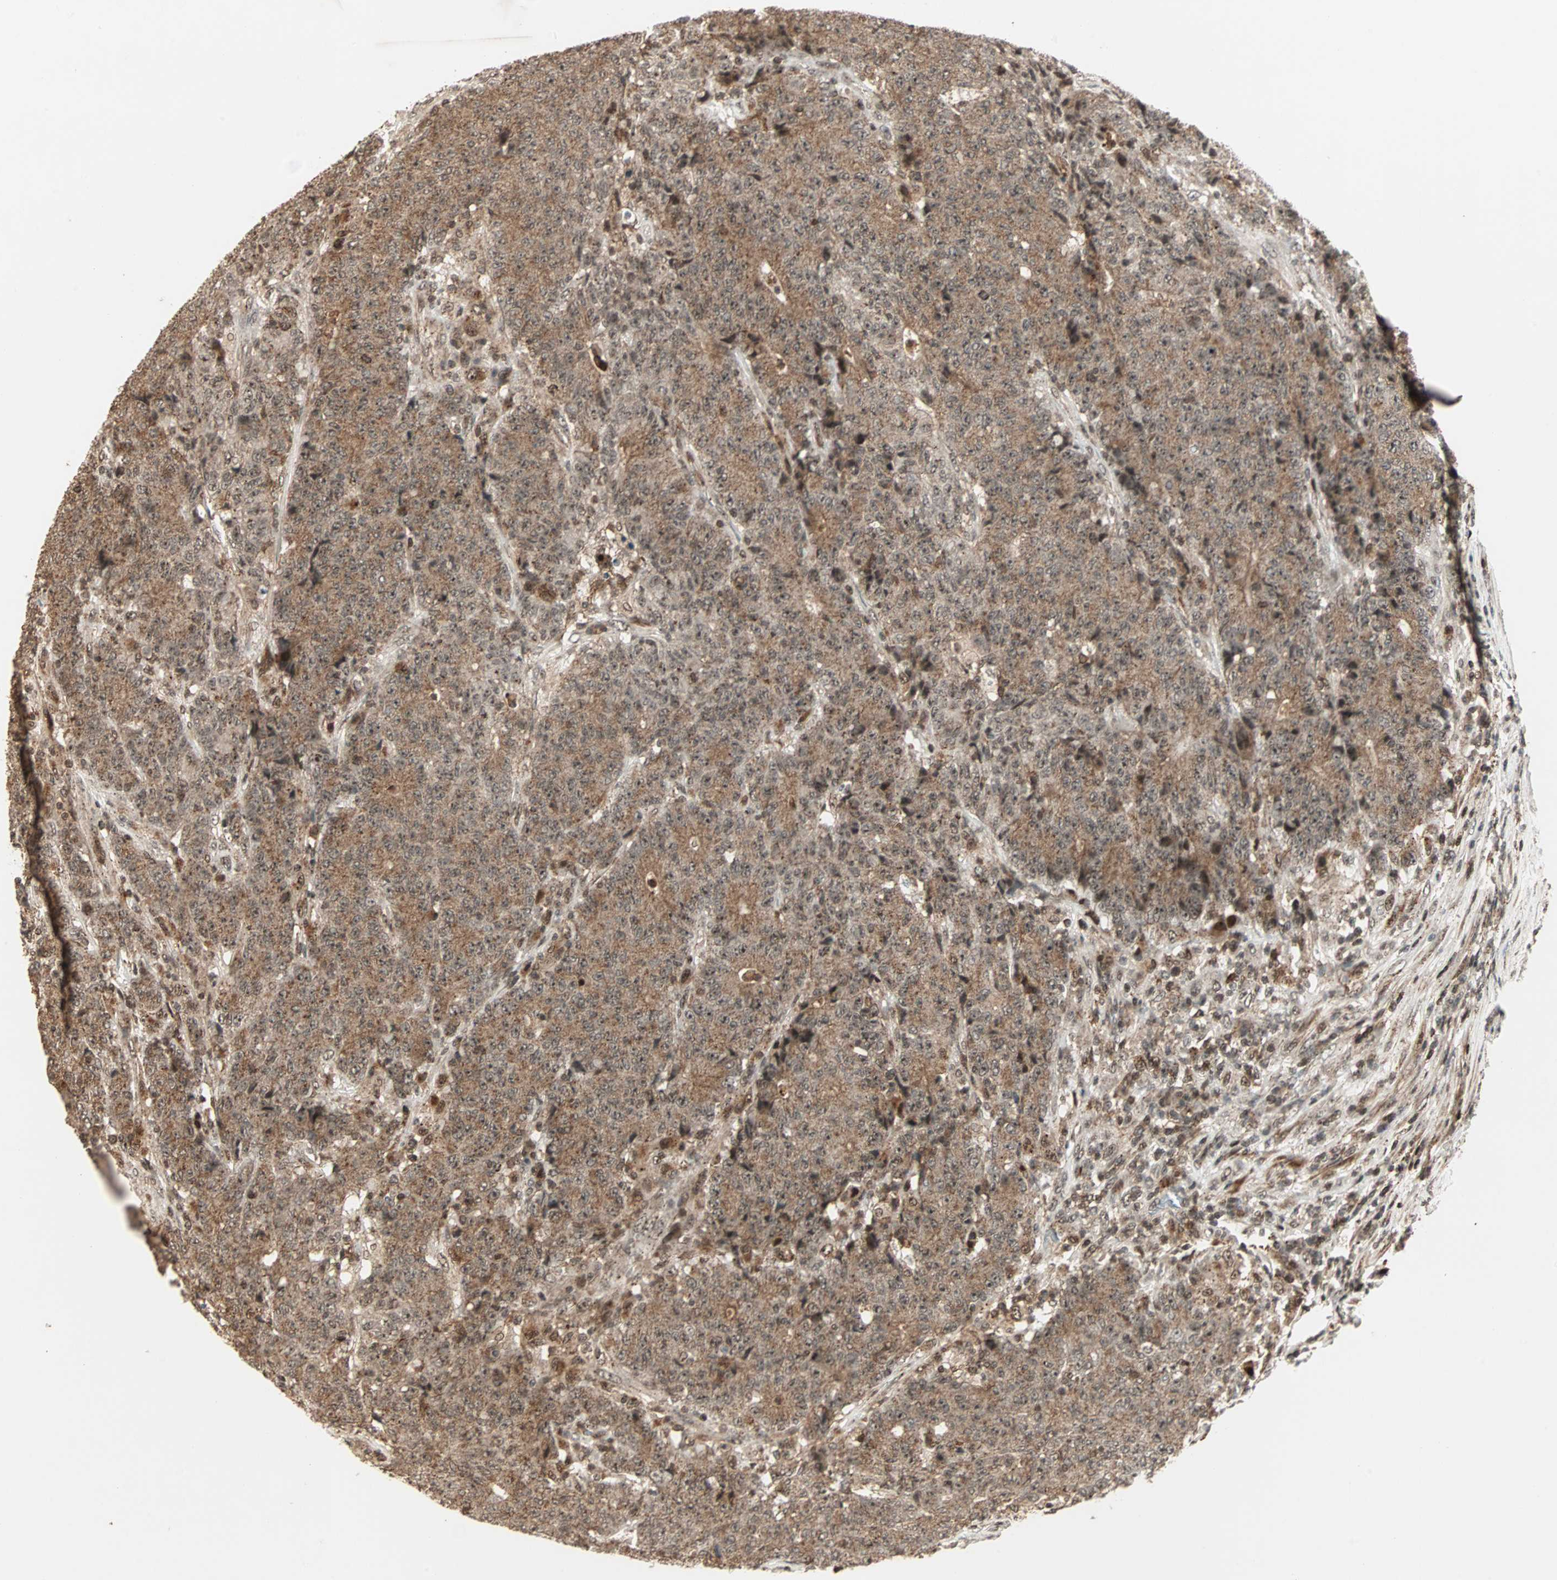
{"staining": {"intensity": "strong", "quantity": ">75%", "location": "cytoplasmic/membranous,nuclear"}, "tissue": "colorectal cancer", "cell_type": "Tumor cells", "image_type": "cancer", "snomed": [{"axis": "morphology", "description": "Normal tissue, NOS"}, {"axis": "morphology", "description": "Adenocarcinoma, NOS"}, {"axis": "topography", "description": "Colon"}], "caption": "The histopathology image exhibits immunohistochemical staining of colorectal adenocarcinoma. There is strong cytoplasmic/membranous and nuclear positivity is identified in about >75% of tumor cells. (DAB IHC with brightfield microscopy, high magnification).", "gene": "ZBED9", "patient": {"sex": "female", "age": 75}}